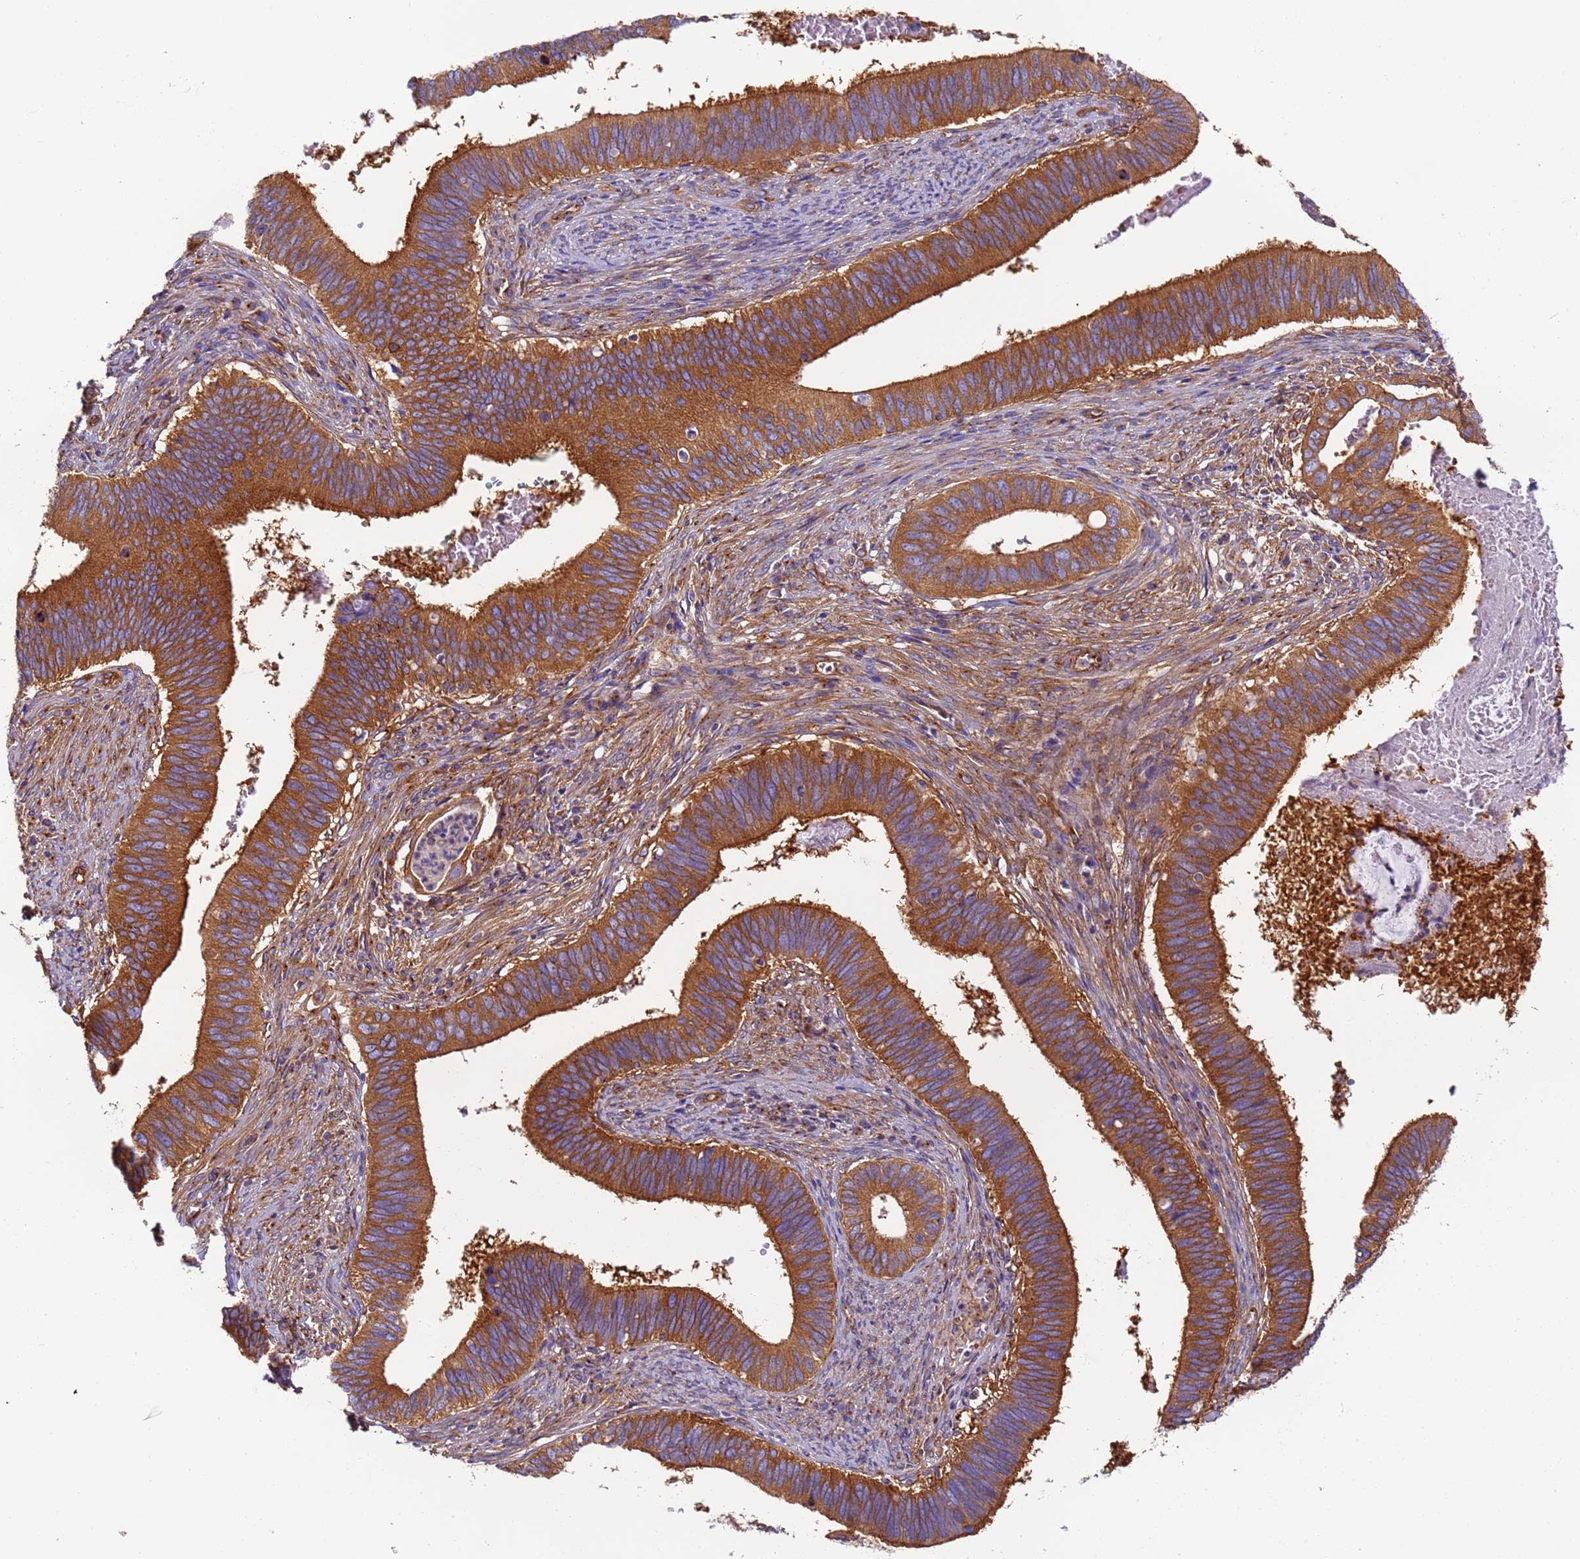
{"staining": {"intensity": "strong", "quantity": ">75%", "location": "cytoplasmic/membranous"}, "tissue": "cervical cancer", "cell_type": "Tumor cells", "image_type": "cancer", "snomed": [{"axis": "morphology", "description": "Adenocarcinoma, NOS"}, {"axis": "topography", "description": "Cervix"}], "caption": "This micrograph demonstrates immunohistochemistry (IHC) staining of cervical cancer, with high strong cytoplasmic/membranous expression in approximately >75% of tumor cells.", "gene": "DYNC1I2", "patient": {"sex": "female", "age": 42}}